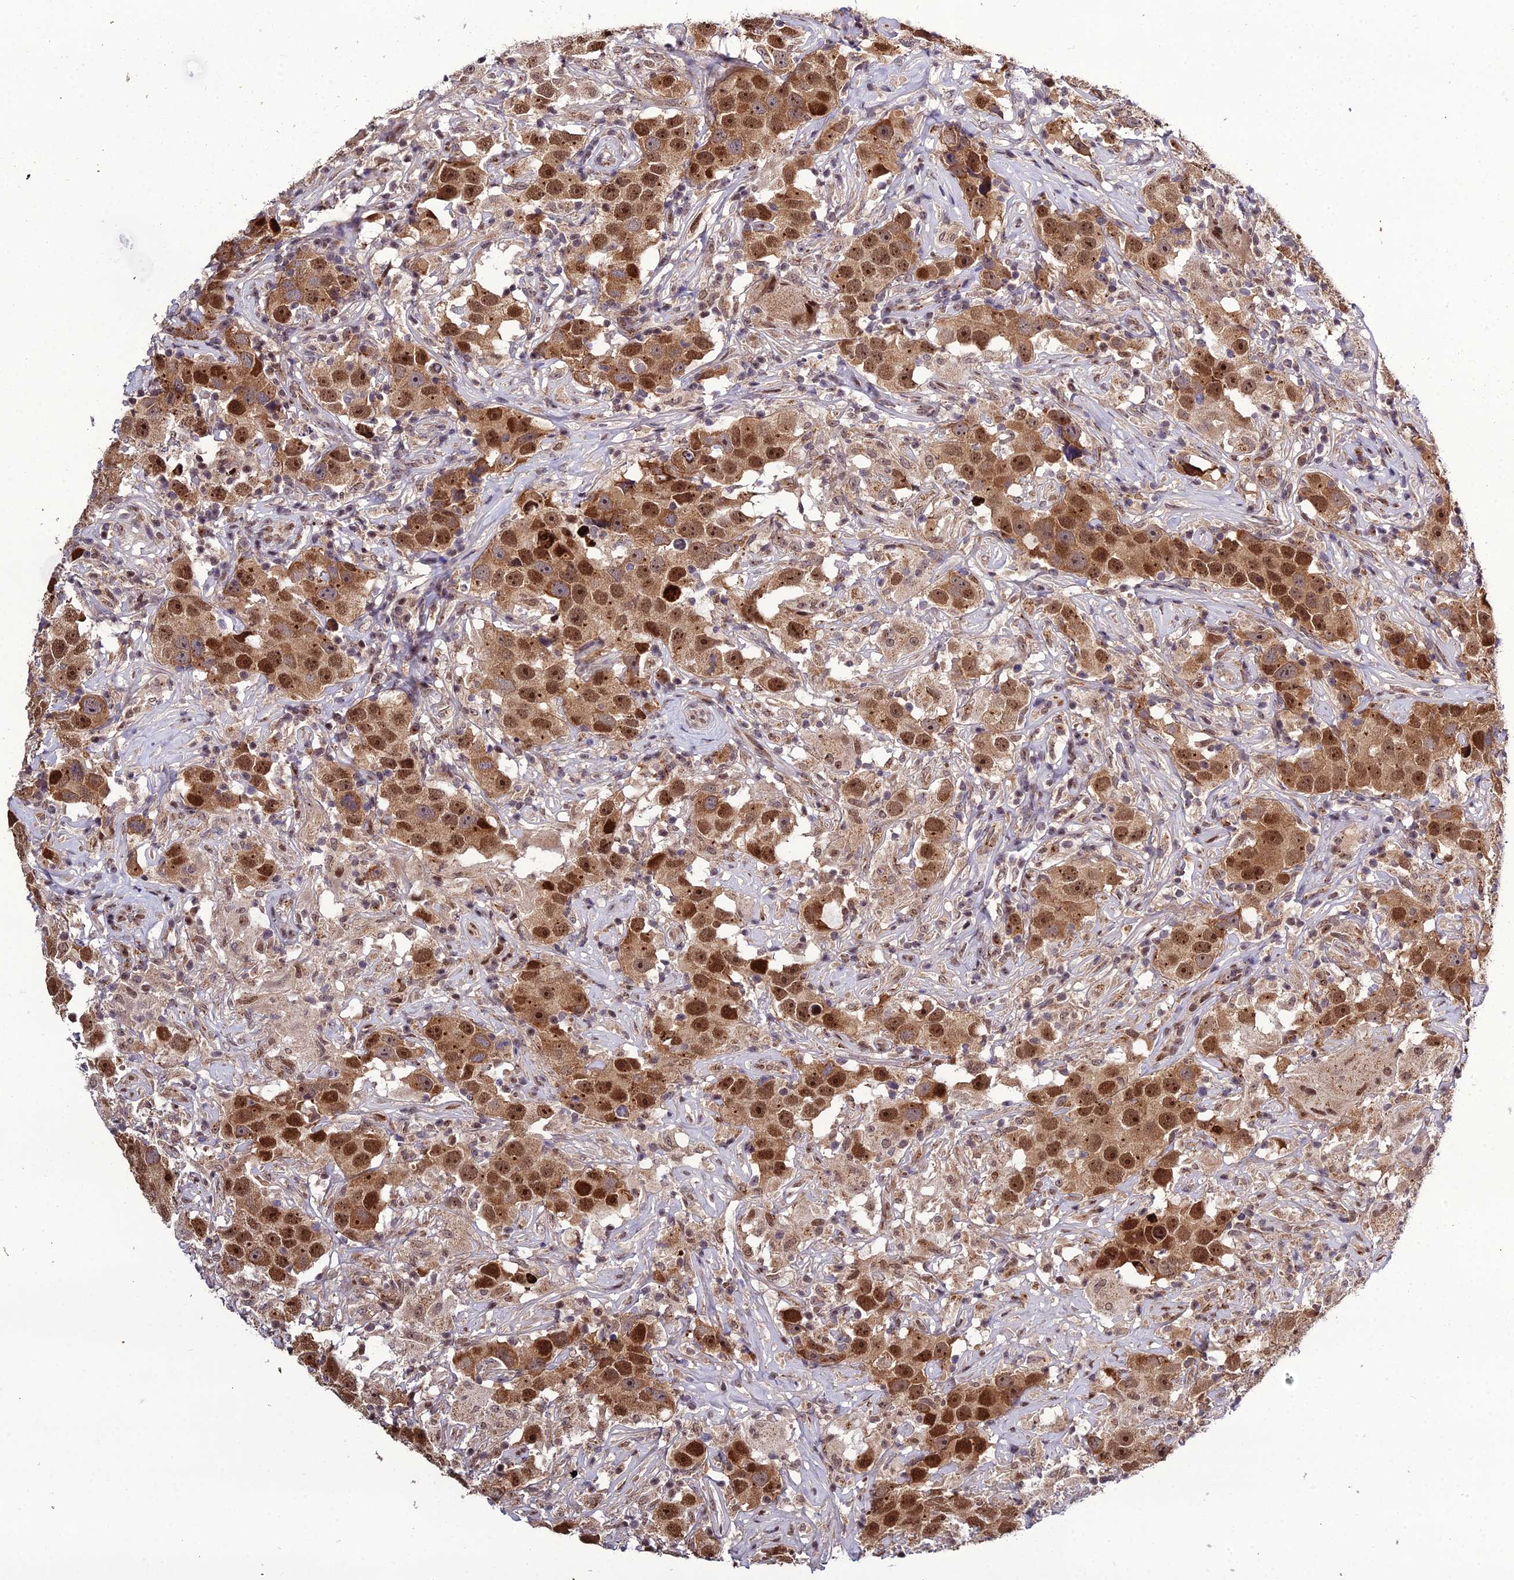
{"staining": {"intensity": "strong", "quantity": ">75%", "location": "nuclear"}, "tissue": "testis cancer", "cell_type": "Tumor cells", "image_type": "cancer", "snomed": [{"axis": "morphology", "description": "Seminoma, NOS"}, {"axis": "topography", "description": "Testis"}], "caption": "Protein positivity by IHC reveals strong nuclear expression in about >75% of tumor cells in testis seminoma.", "gene": "ARL2", "patient": {"sex": "male", "age": 49}}